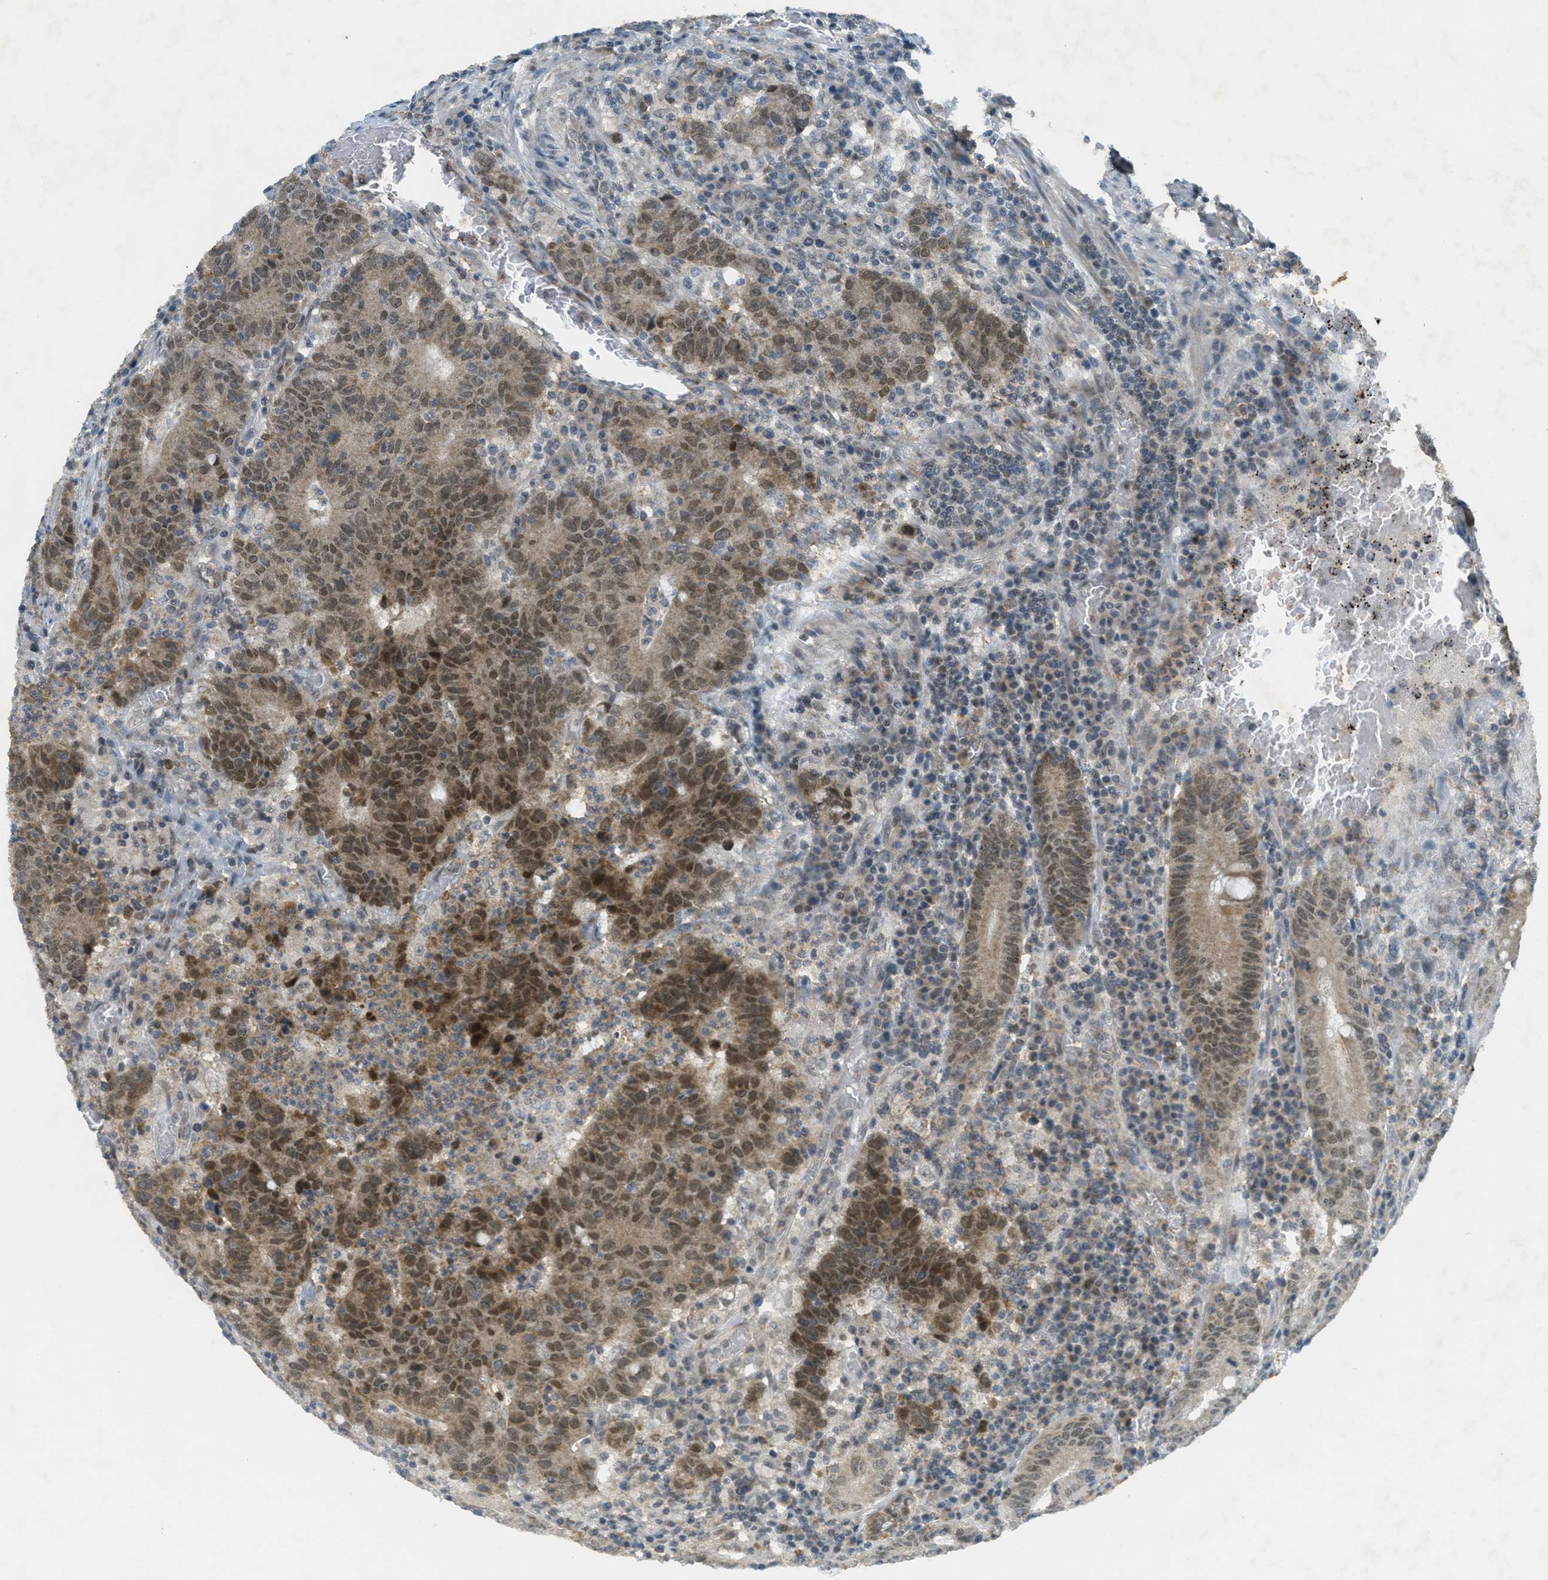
{"staining": {"intensity": "moderate", "quantity": ">75%", "location": "cytoplasmic/membranous,nuclear"}, "tissue": "colorectal cancer", "cell_type": "Tumor cells", "image_type": "cancer", "snomed": [{"axis": "morphology", "description": "Normal tissue, NOS"}, {"axis": "morphology", "description": "Adenocarcinoma, NOS"}, {"axis": "topography", "description": "Colon"}], "caption": "Protein expression analysis of human colorectal cancer reveals moderate cytoplasmic/membranous and nuclear expression in about >75% of tumor cells.", "gene": "TCF20", "patient": {"sex": "female", "age": 75}}